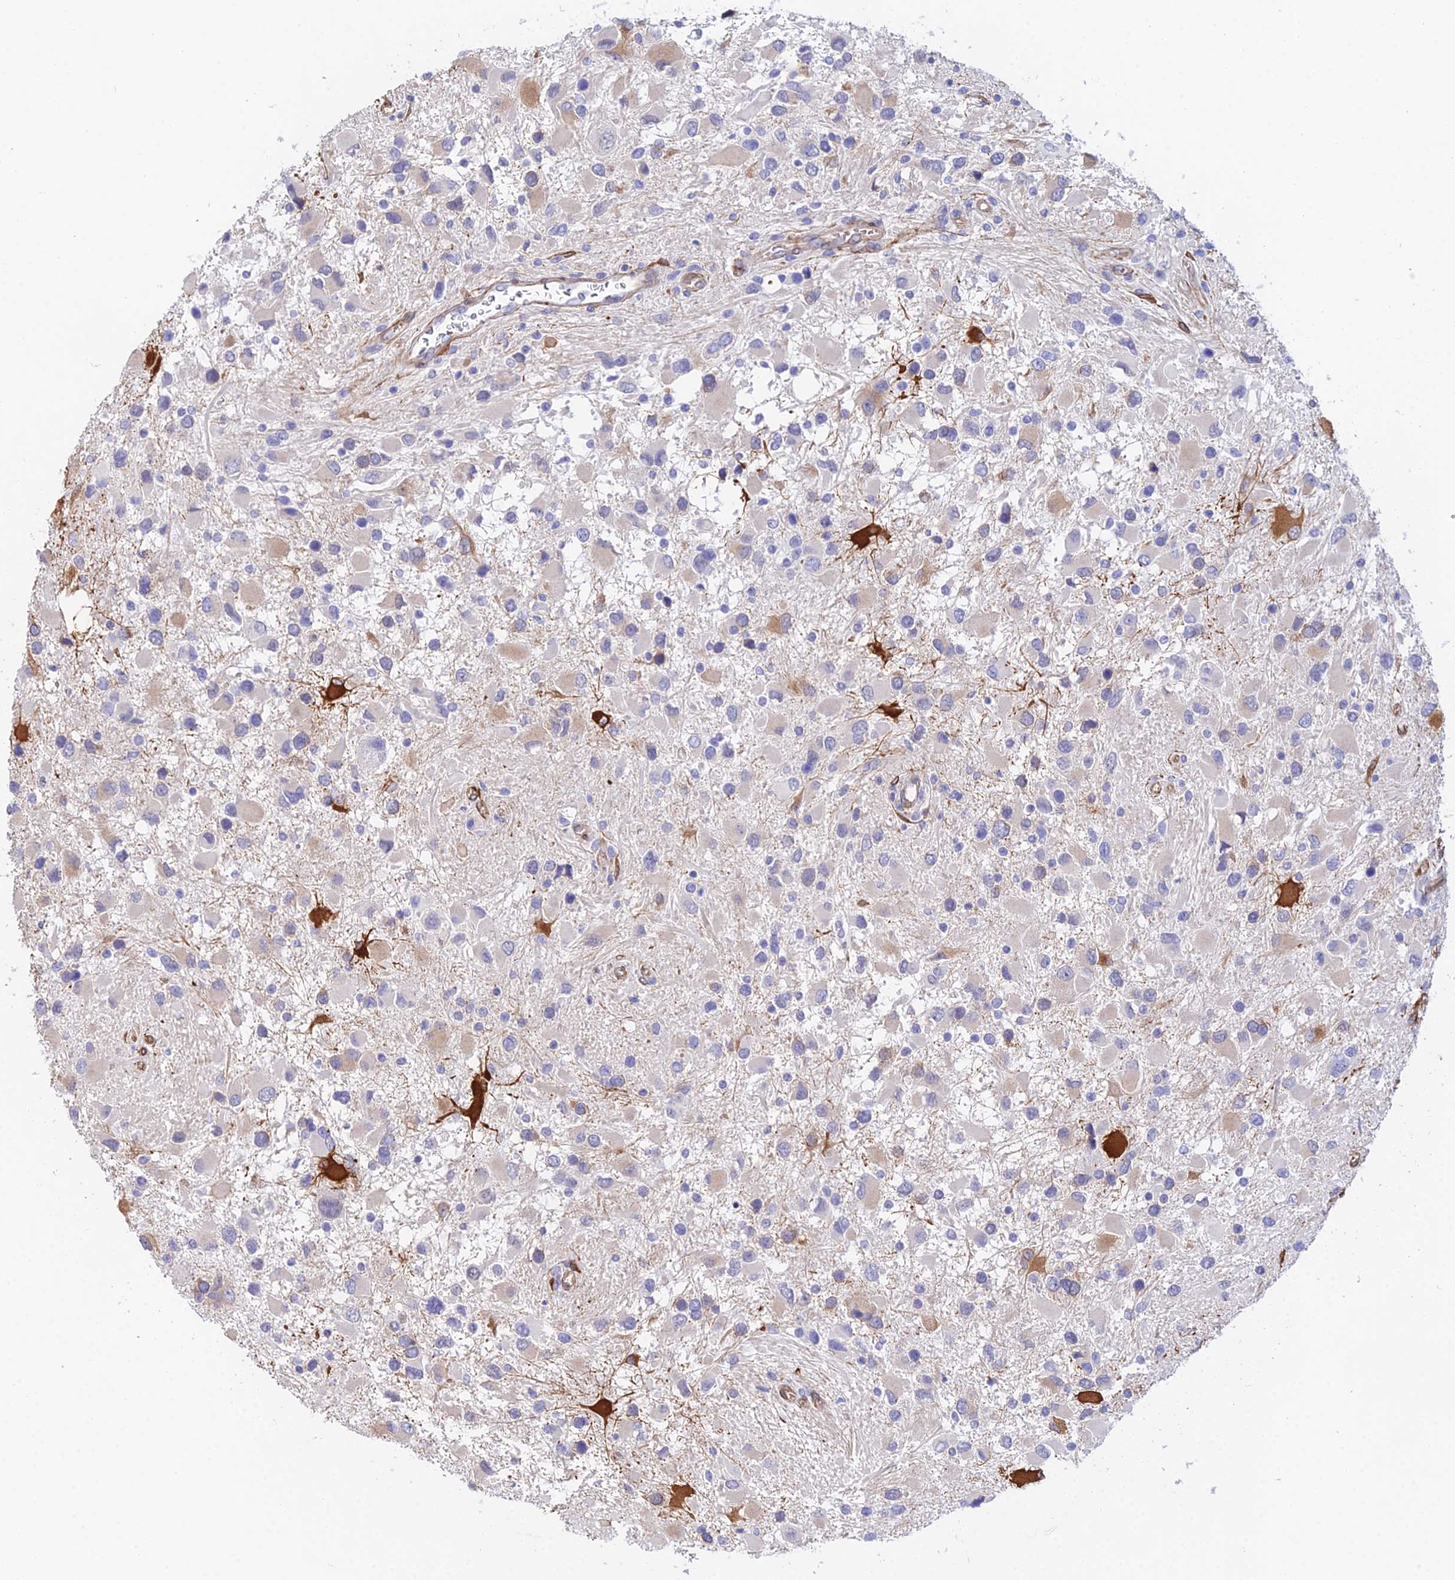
{"staining": {"intensity": "negative", "quantity": "none", "location": "none"}, "tissue": "glioma", "cell_type": "Tumor cells", "image_type": "cancer", "snomed": [{"axis": "morphology", "description": "Glioma, malignant, High grade"}, {"axis": "topography", "description": "Brain"}], "caption": "Malignant glioma (high-grade) stained for a protein using IHC demonstrates no positivity tumor cells.", "gene": "MXRA7", "patient": {"sex": "male", "age": 53}}